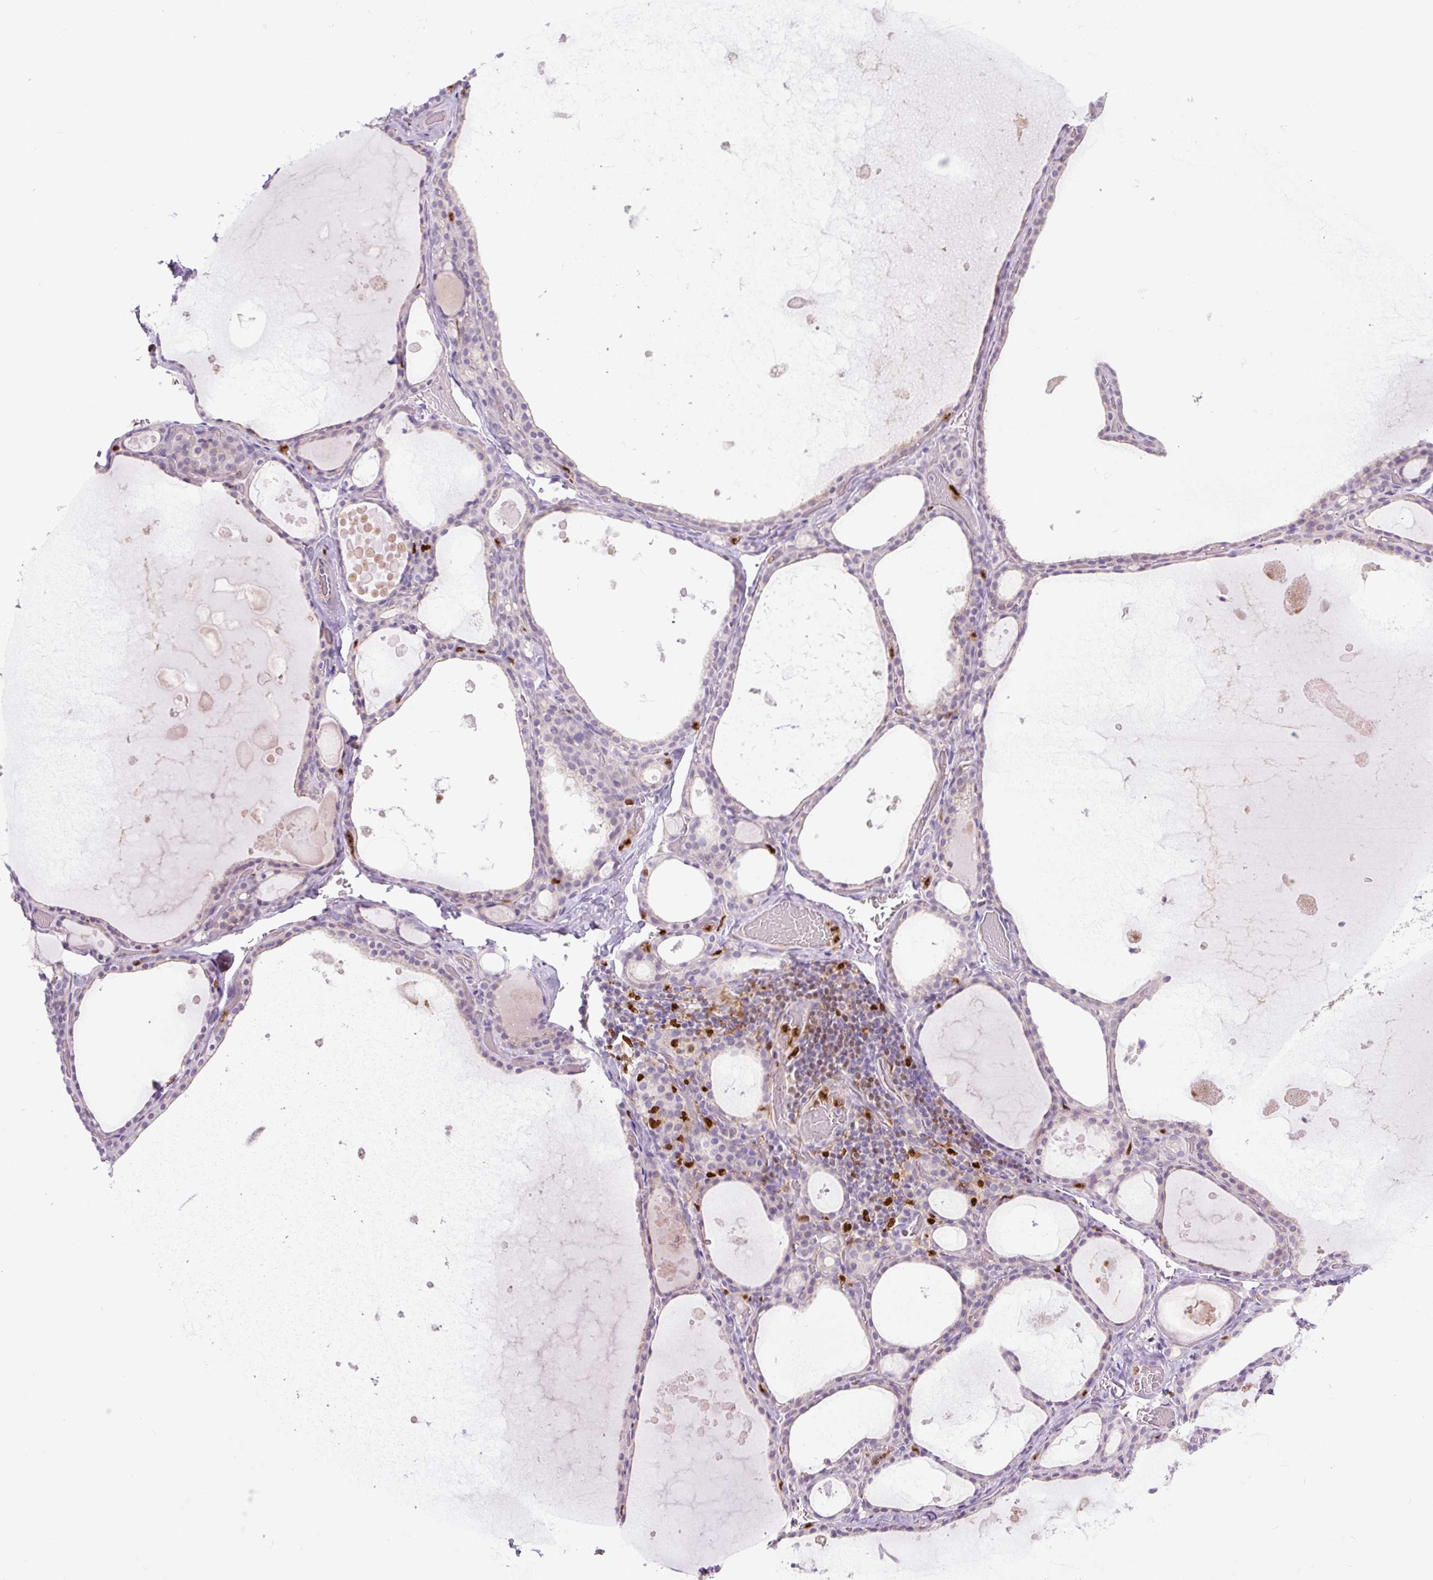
{"staining": {"intensity": "weak", "quantity": "<25%", "location": "cytoplasmic/membranous"}, "tissue": "thyroid gland", "cell_type": "Glandular cells", "image_type": "normal", "snomed": [{"axis": "morphology", "description": "Normal tissue, NOS"}, {"axis": "topography", "description": "Thyroid gland"}], "caption": "DAB (3,3'-diaminobenzidine) immunohistochemical staining of normal thyroid gland shows no significant staining in glandular cells. (Brightfield microscopy of DAB (3,3'-diaminobenzidine) immunohistochemistry (IHC) at high magnification).", "gene": "SPI1", "patient": {"sex": "male", "age": 56}}